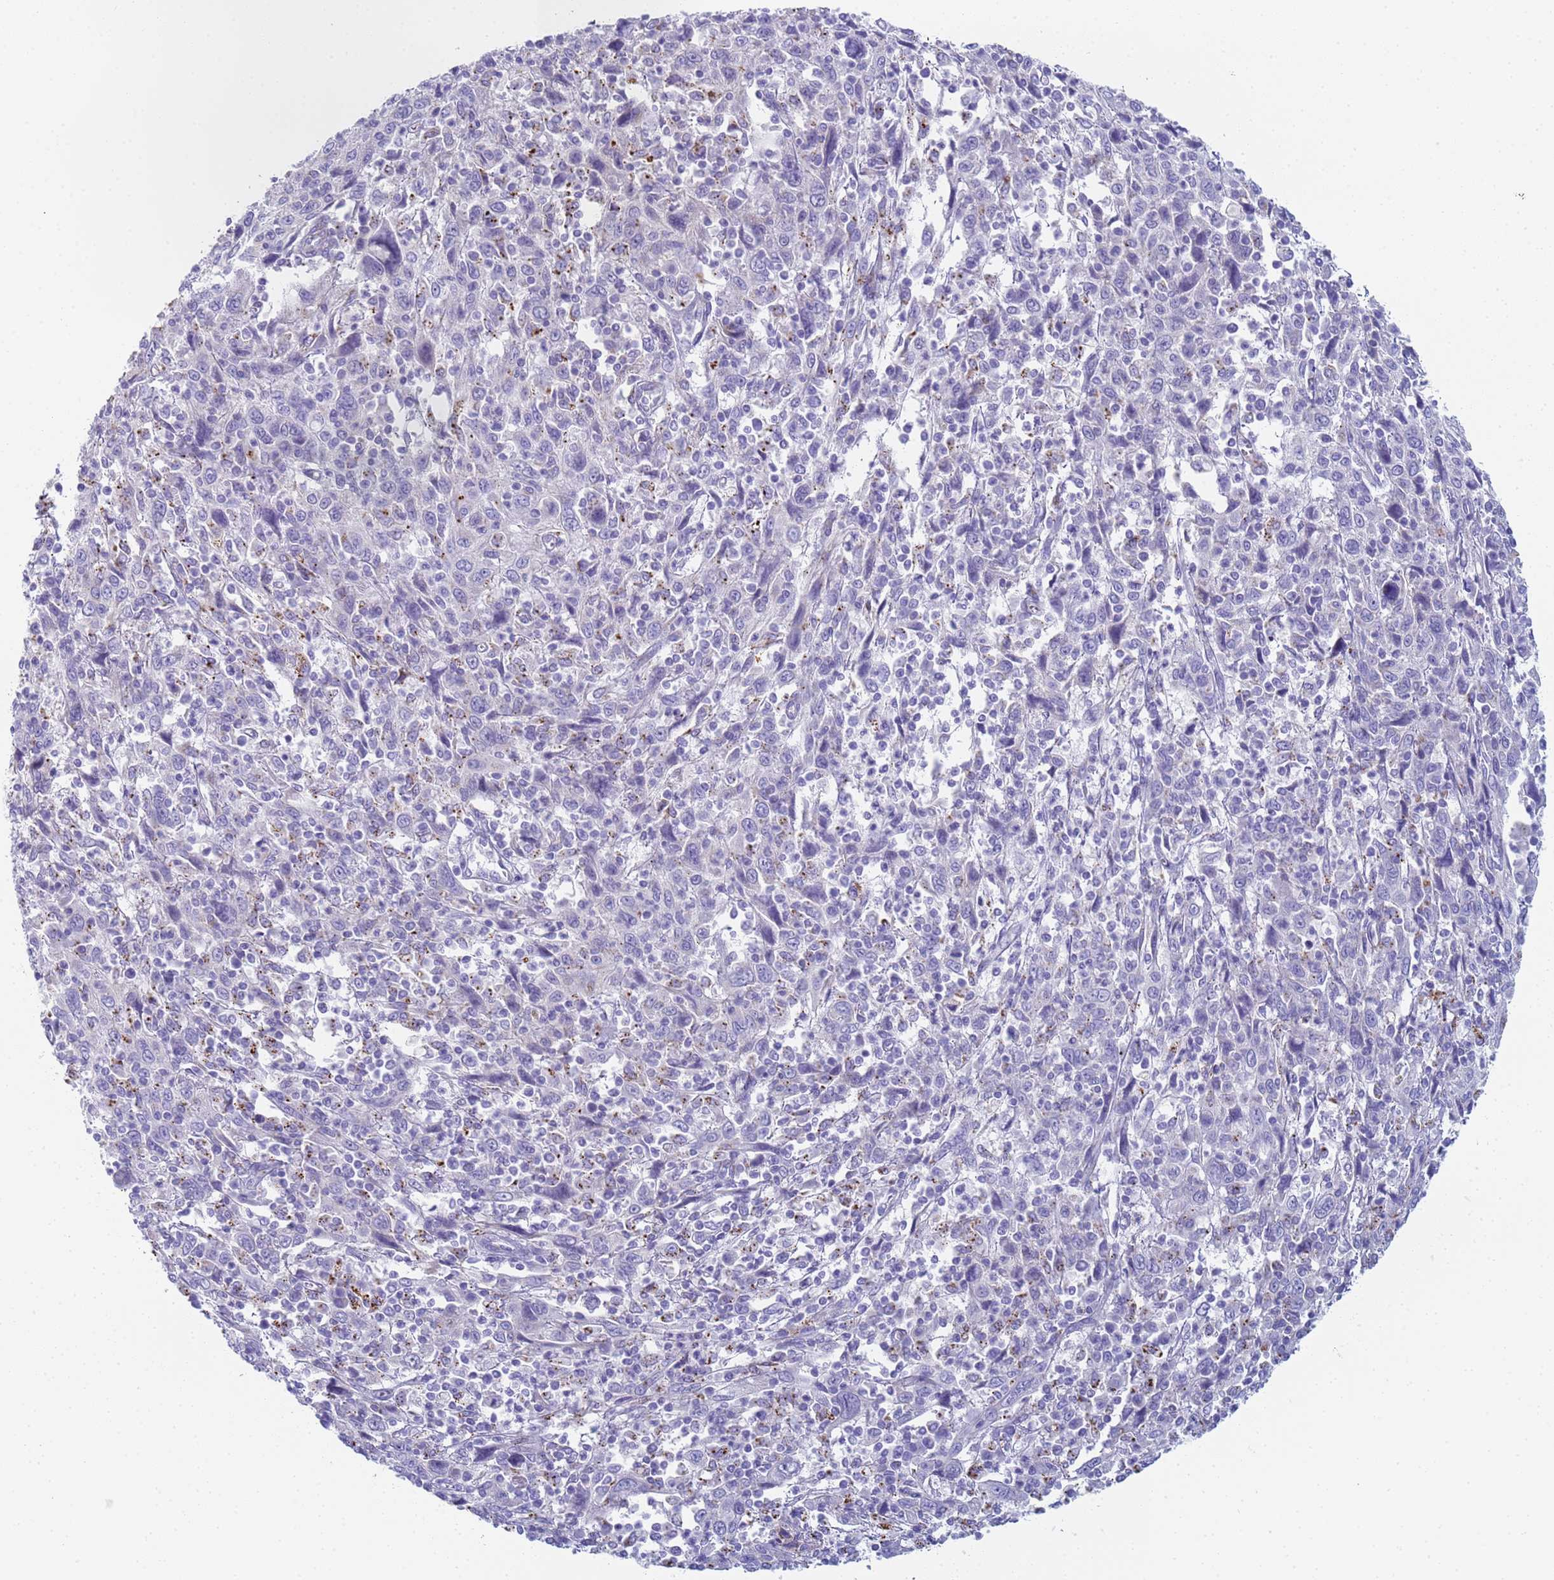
{"staining": {"intensity": "negative", "quantity": "none", "location": "none"}, "tissue": "cervical cancer", "cell_type": "Tumor cells", "image_type": "cancer", "snomed": [{"axis": "morphology", "description": "Squamous cell carcinoma, NOS"}, {"axis": "topography", "description": "Cervix"}], "caption": "Tumor cells show no significant protein positivity in cervical cancer (squamous cell carcinoma).", "gene": "CR1", "patient": {"sex": "female", "age": 46}}